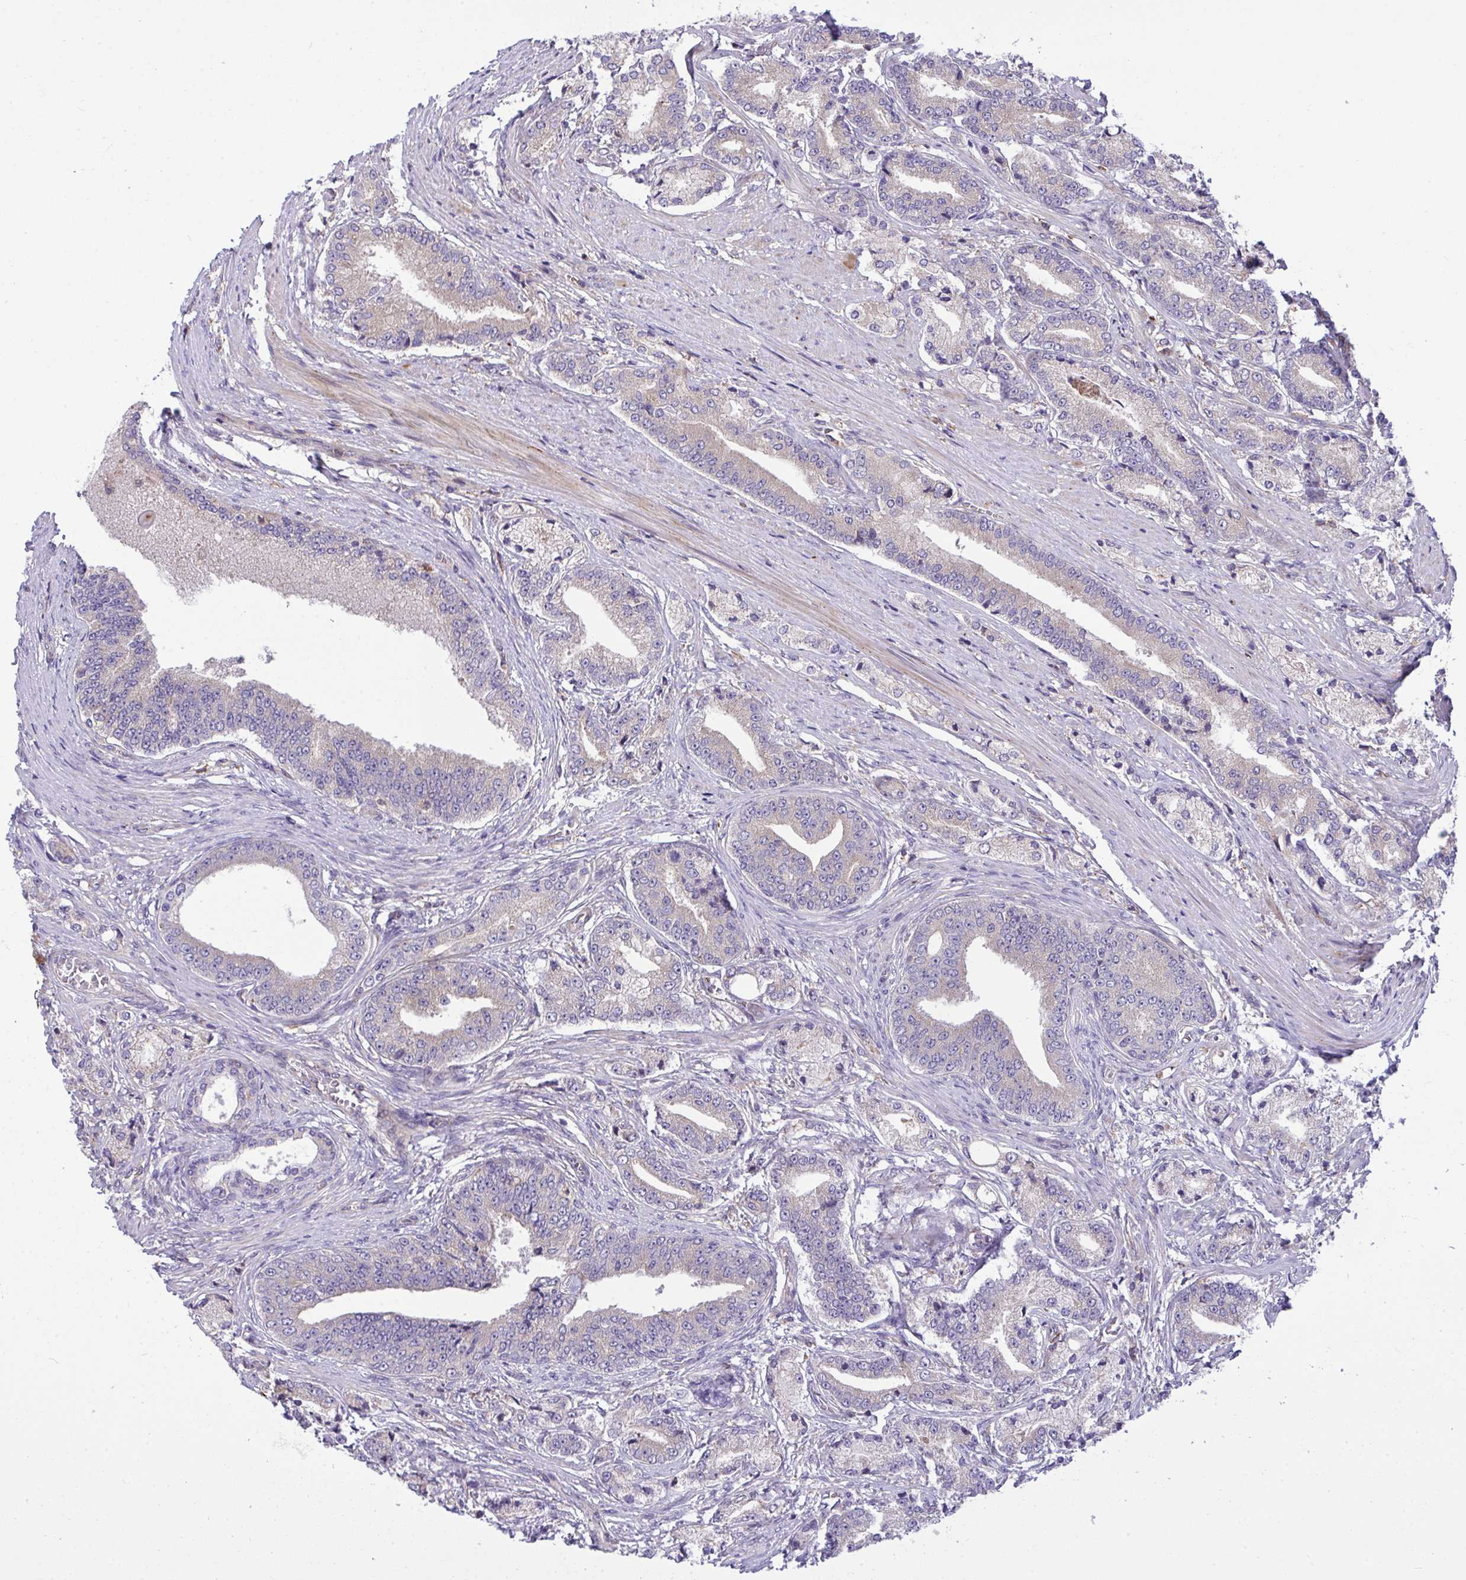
{"staining": {"intensity": "negative", "quantity": "none", "location": "none"}, "tissue": "prostate cancer", "cell_type": "Tumor cells", "image_type": "cancer", "snomed": [{"axis": "morphology", "description": "Adenocarcinoma, High grade"}, {"axis": "topography", "description": "Prostate and seminal vesicle, NOS"}], "caption": "This is an immunohistochemistry image of high-grade adenocarcinoma (prostate). There is no positivity in tumor cells.", "gene": "GRB14", "patient": {"sex": "male", "age": 61}}